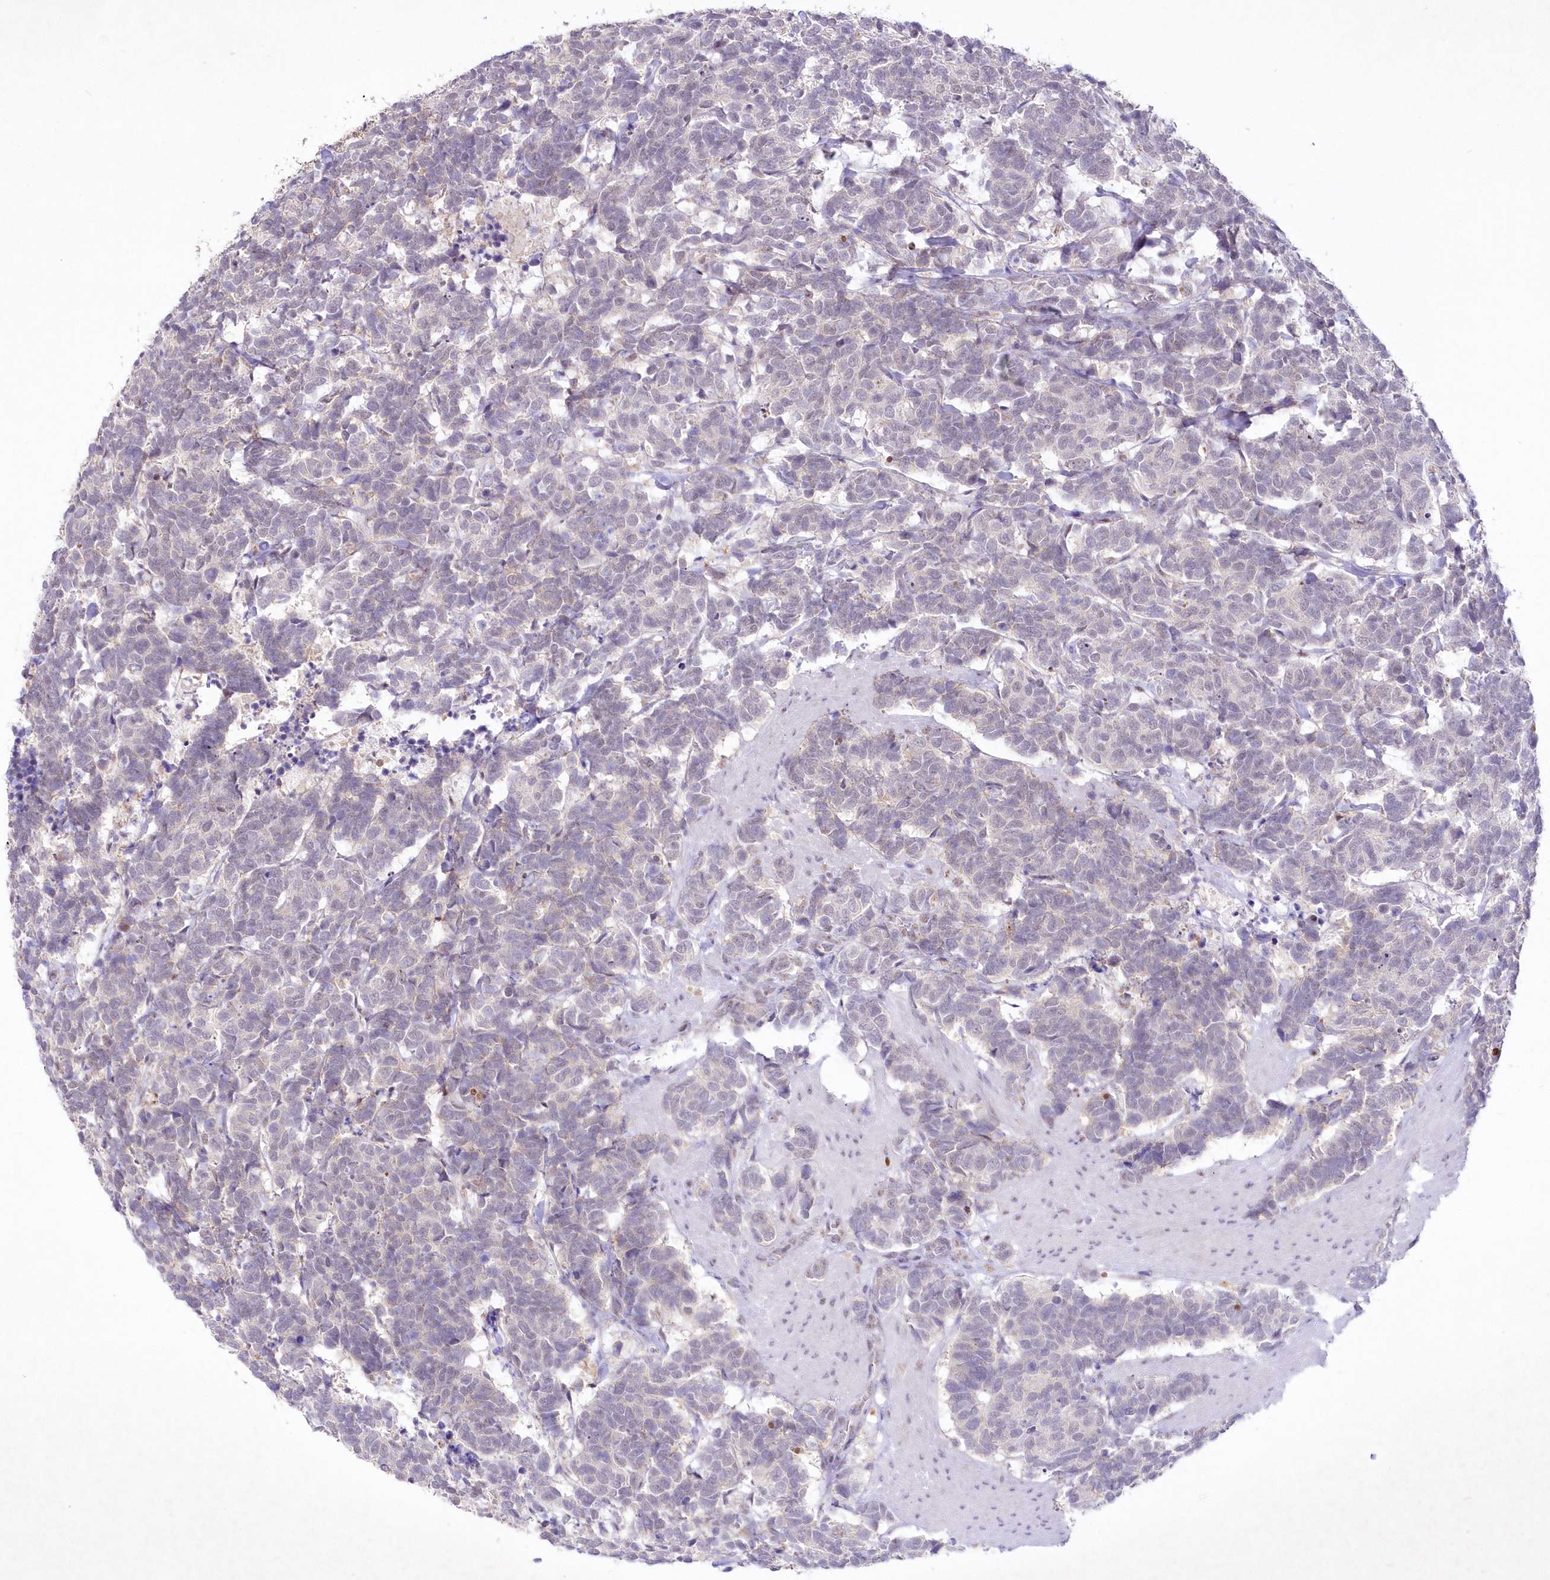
{"staining": {"intensity": "negative", "quantity": "none", "location": "none"}, "tissue": "carcinoid", "cell_type": "Tumor cells", "image_type": "cancer", "snomed": [{"axis": "morphology", "description": "Carcinoma, NOS"}, {"axis": "morphology", "description": "Carcinoid, malignant, NOS"}, {"axis": "topography", "description": "Urinary bladder"}], "caption": "Carcinoma was stained to show a protein in brown. There is no significant expression in tumor cells. The staining is performed using DAB brown chromogen with nuclei counter-stained in using hematoxylin.", "gene": "RBM27", "patient": {"sex": "male", "age": 57}}